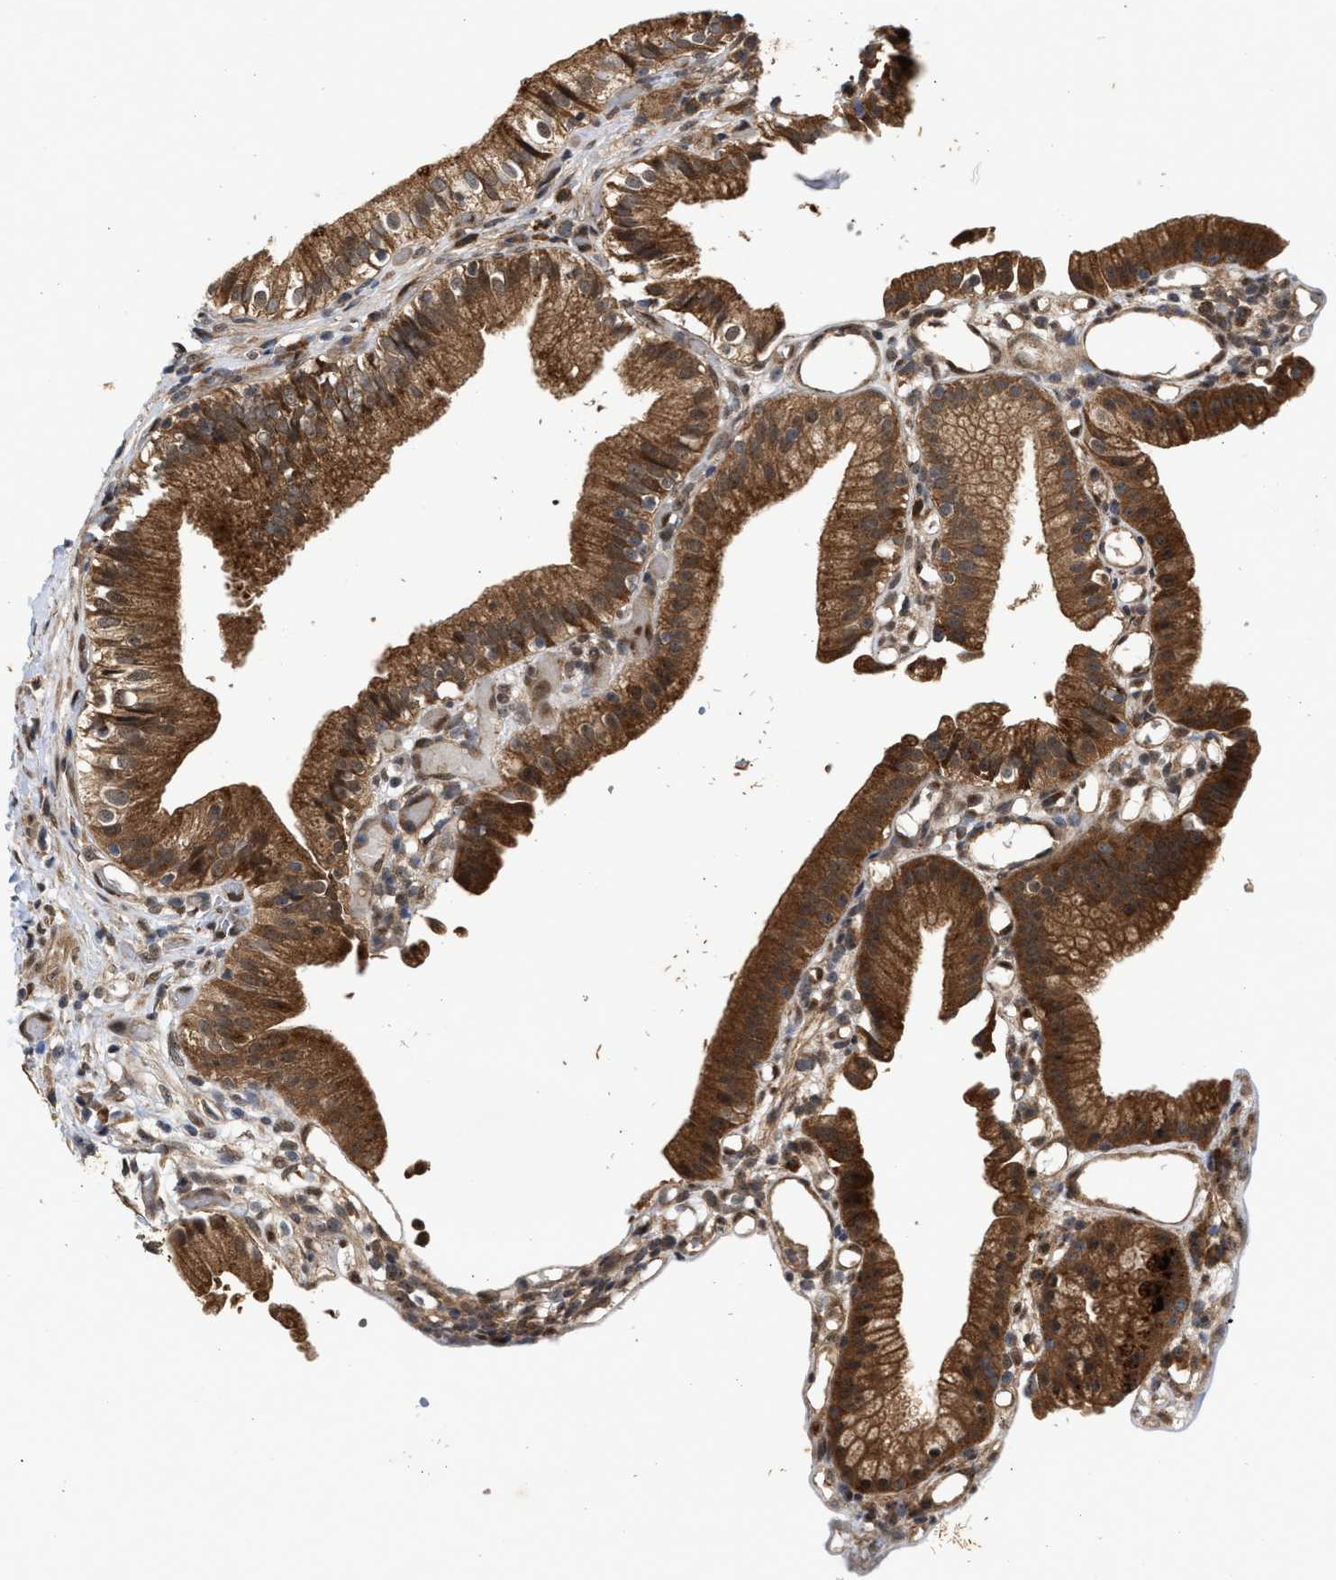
{"staining": {"intensity": "strong", "quantity": ">75%", "location": "cytoplasmic/membranous"}, "tissue": "gallbladder", "cell_type": "Glandular cells", "image_type": "normal", "snomed": [{"axis": "morphology", "description": "Normal tissue, NOS"}, {"axis": "topography", "description": "Gallbladder"}], "caption": "Benign gallbladder demonstrates strong cytoplasmic/membranous staining in approximately >75% of glandular cells, visualized by immunohistochemistry. Nuclei are stained in blue.", "gene": "CFLAR", "patient": {"sex": "male", "age": 65}}